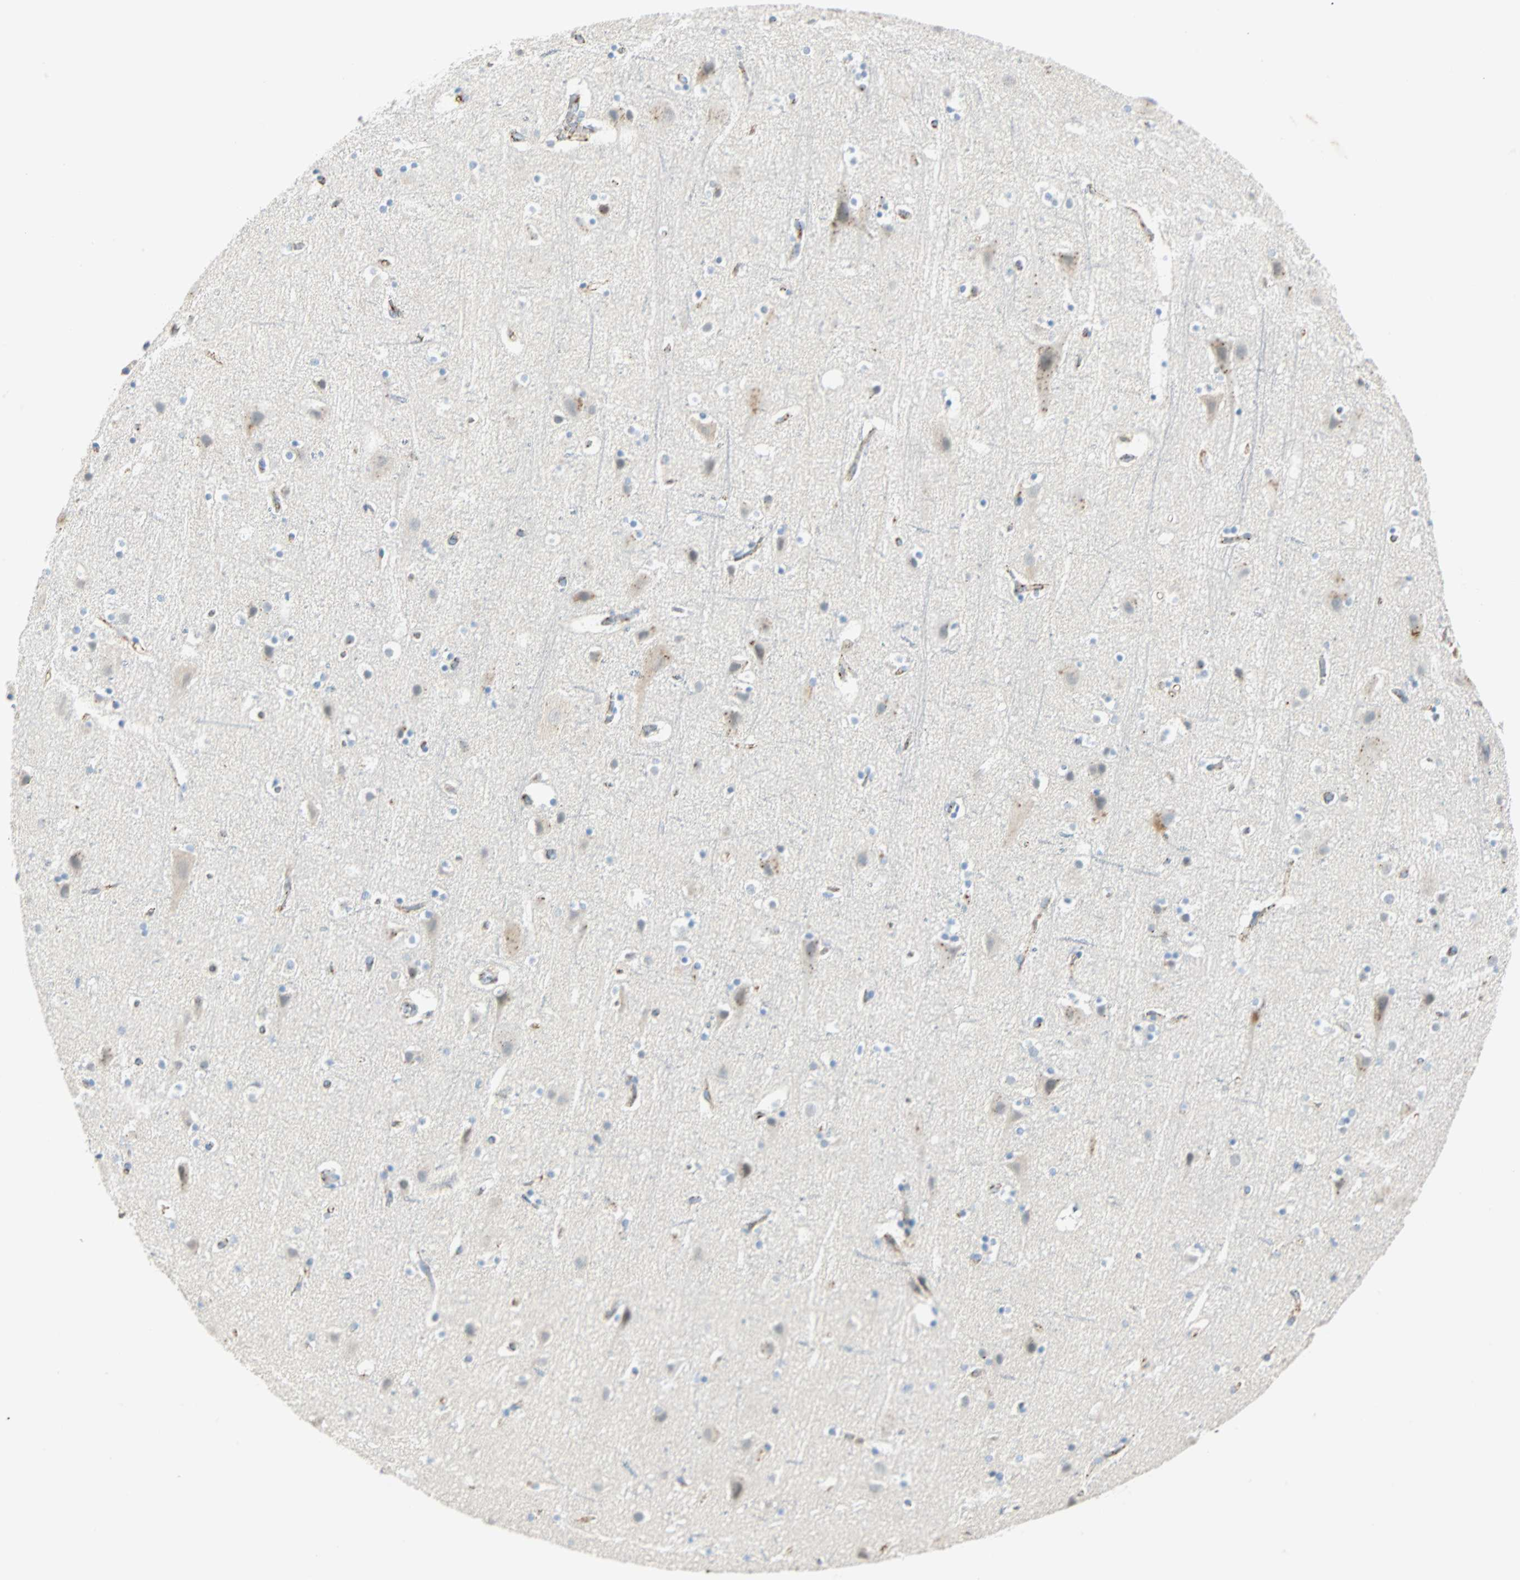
{"staining": {"intensity": "negative", "quantity": "none", "location": "none"}, "tissue": "cerebral cortex", "cell_type": "Endothelial cells", "image_type": "normal", "snomed": [{"axis": "morphology", "description": "Normal tissue, NOS"}, {"axis": "topography", "description": "Cerebral cortex"}], "caption": "High power microscopy image of an immunohistochemistry (IHC) photomicrograph of normal cerebral cortex, revealing no significant expression in endothelial cells. (DAB (3,3'-diaminobenzidine) immunohistochemistry (IHC) with hematoxylin counter stain).", "gene": "VPS9D1", "patient": {"sex": "male", "age": 45}}